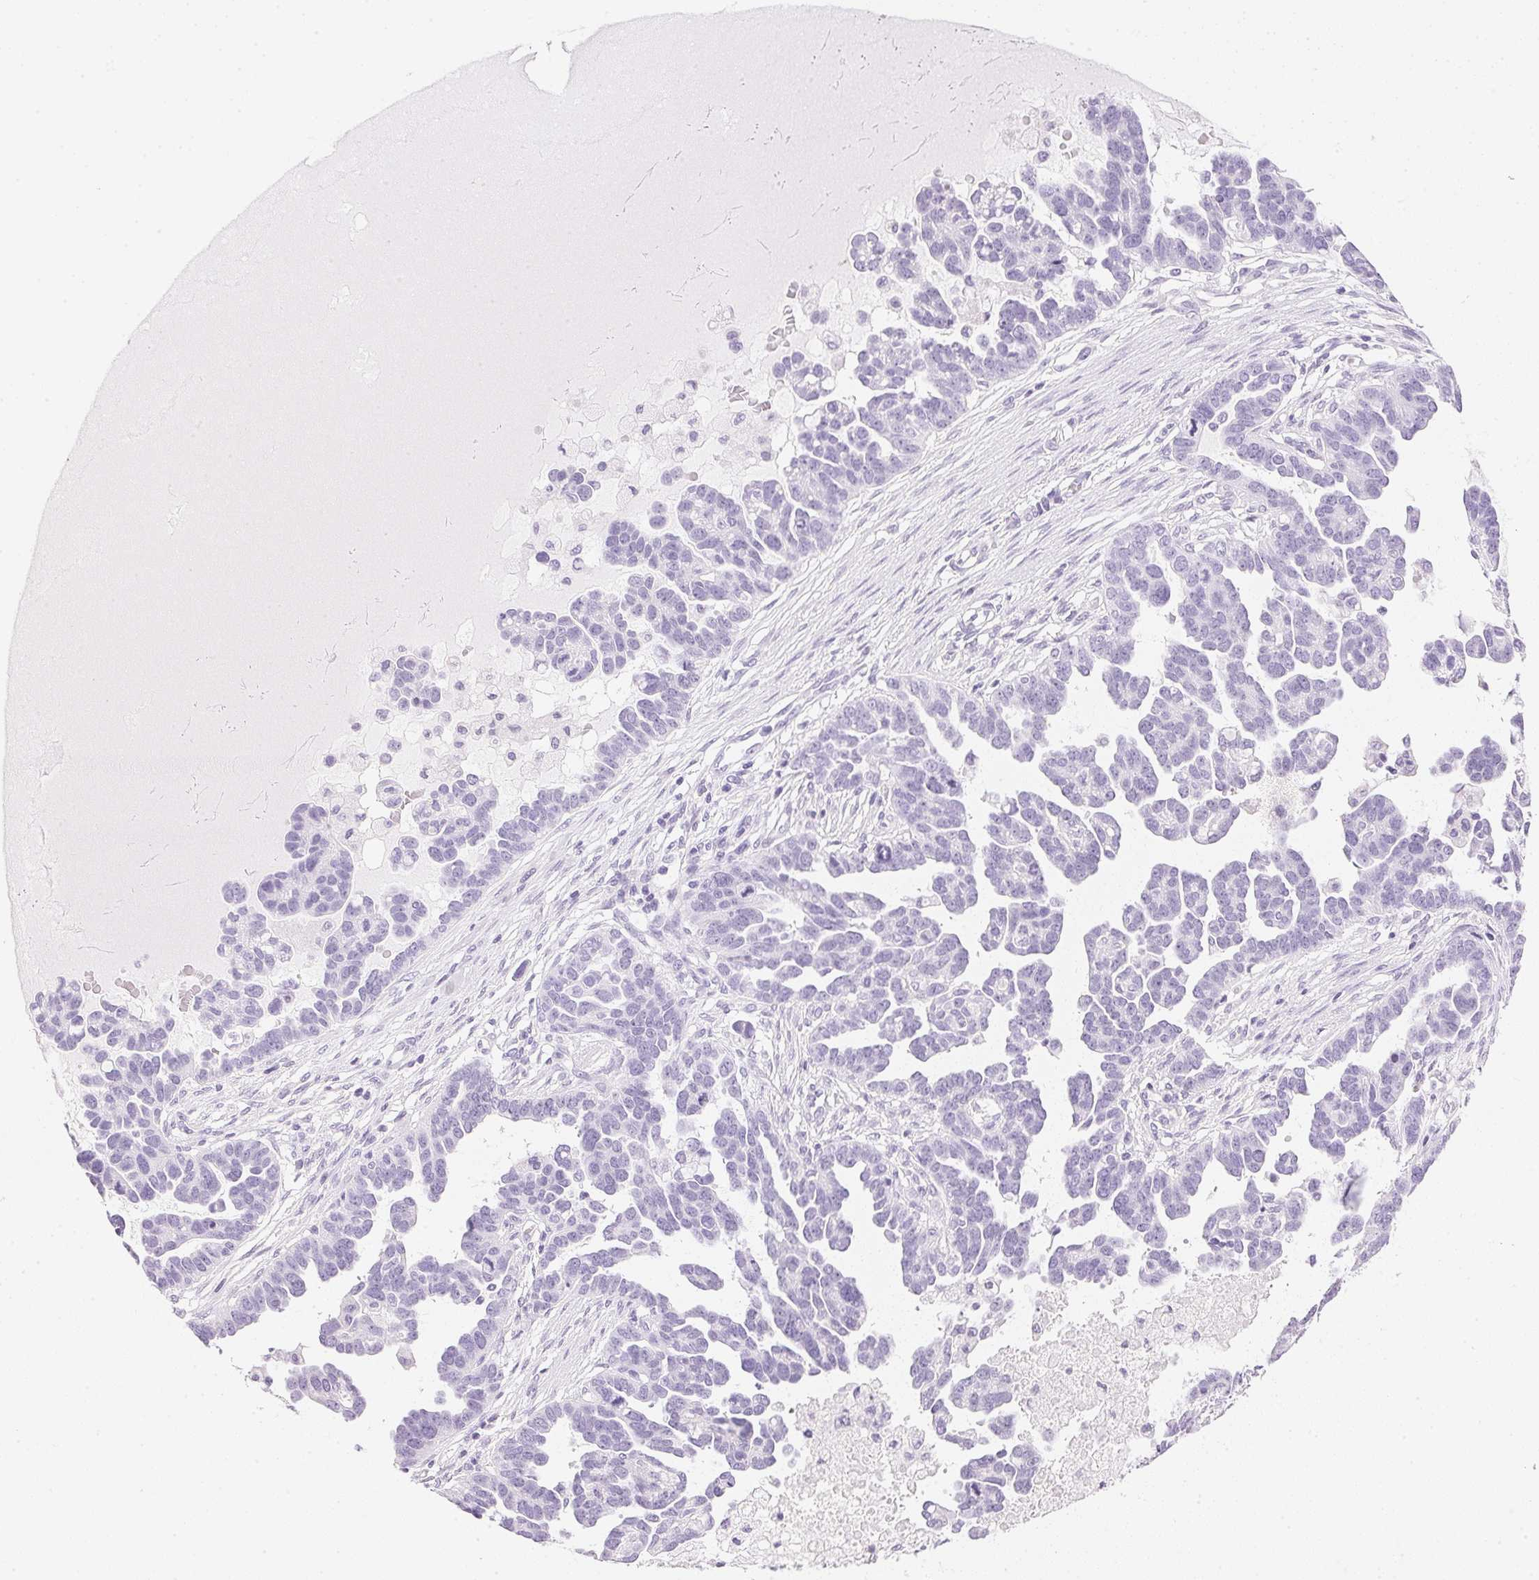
{"staining": {"intensity": "negative", "quantity": "none", "location": "none"}, "tissue": "ovarian cancer", "cell_type": "Tumor cells", "image_type": "cancer", "snomed": [{"axis": "morphology", "description": "Cystadenocarcinoma, serous, NOS"}, {"axis": "topography", "description": "Ovary"}], "caption": "IHC histopathology image of neoplastic tissue: ovarian cancer (serous cystadenocarcinoma) stained with DAB (3,3'-diaminobenzidine) demonstrates no significant protein staining in tumor cells. (DAB (3,3'-diaminobenzidine) immunohistochemistry (IHC) visualized using brightfield microscopy, high magnification).", "gene": "IGFBP1", "patient": {"sex": "female", "age": 54}}